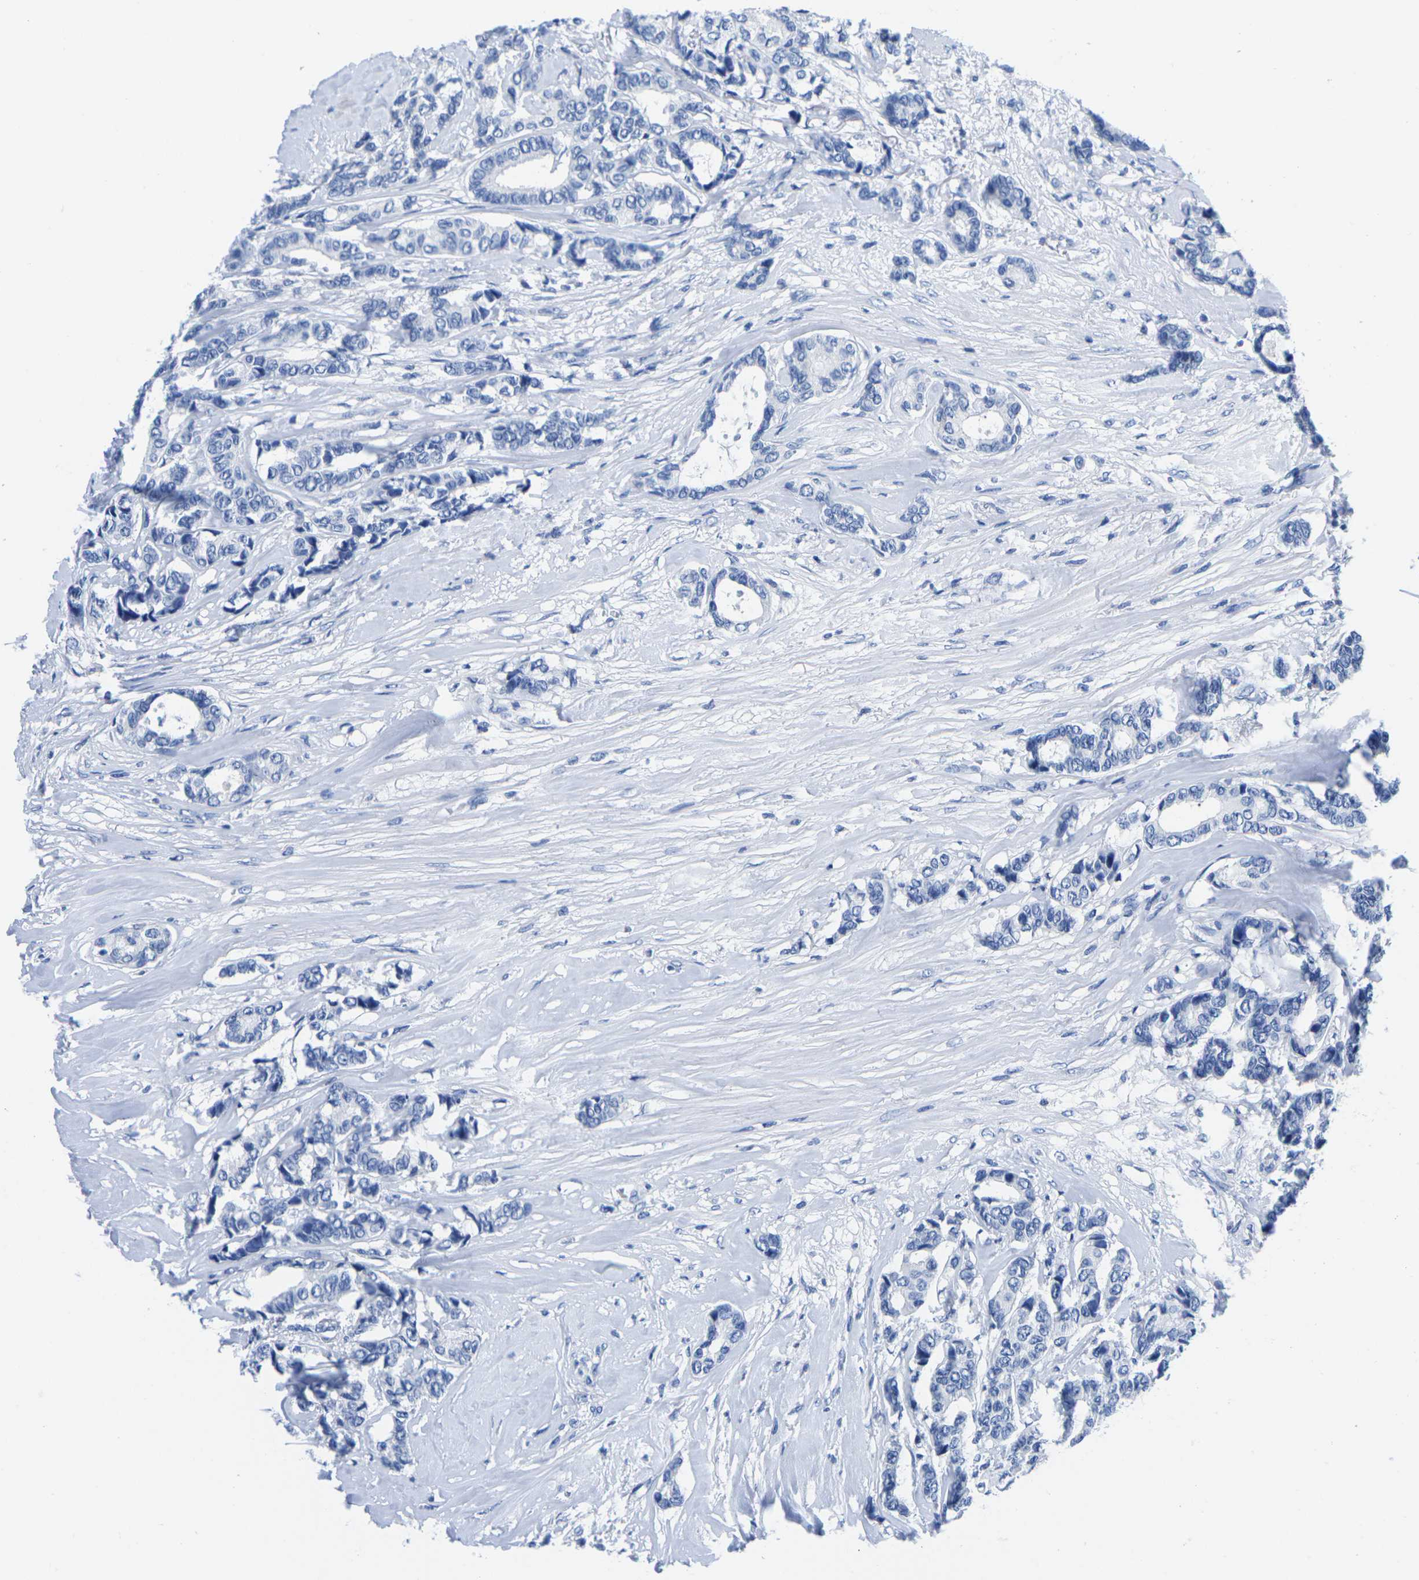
{"staining": {"intensity": "negative", "quantity": "none", "location": "none"}, "tissue": "breast cancer", "cell_type": "Tumor cells", "image_type": "cancer", "snomed": [{"axis": "morphology", "description": "Duct carcinoma"}, {"axis": "topography", "description": "Breast"}], "caption": "A photomicrograph of invasive ductal carcinoma (breast) stained for a protein reveals no brown staining in tumor cells.", "gene": "CYP1A2", "patient": {"sex": "female", "age": 87}}